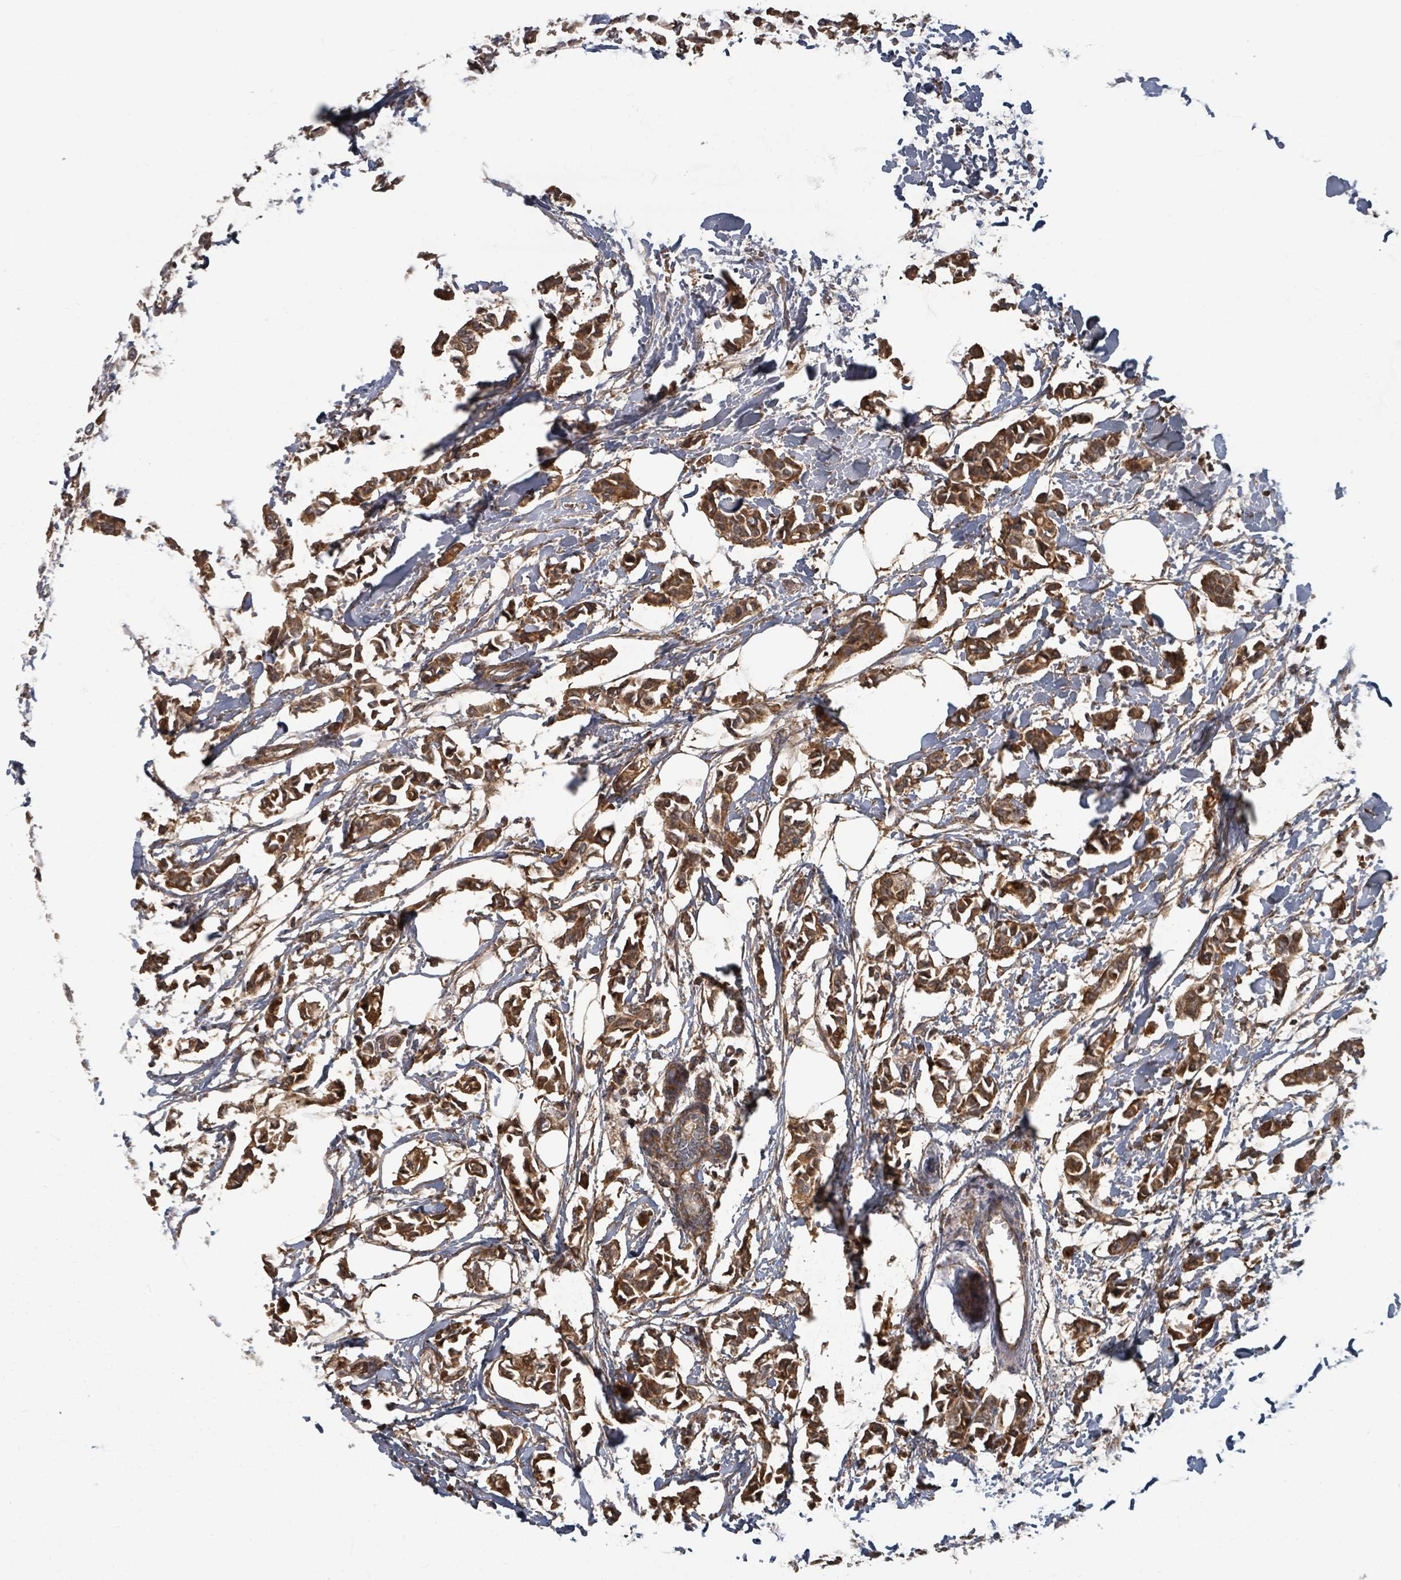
{"staining": {"intensity": "moderate", "quantity": ">75%", "location": "cytoplasmic/membranous"}, "tissue": "breast cancer", "cell_type": "Tumor cells", "image_type": "cancer", "snomed": [{"axis": "morphology", "description": "Duct carcinoma"}, {"axis": "topography", "description": "Breast"}], "caption": "An immunohistochemistry micrograph of neoplastic tissue is shown. Protein staining in brown shows moderate cytoplasmic/membranous positivity in infiltrating ductal carcinoma (breast) within tumor cells.", "gene": "GABBR1", "patient": {"sex": "female", "age": 41}}